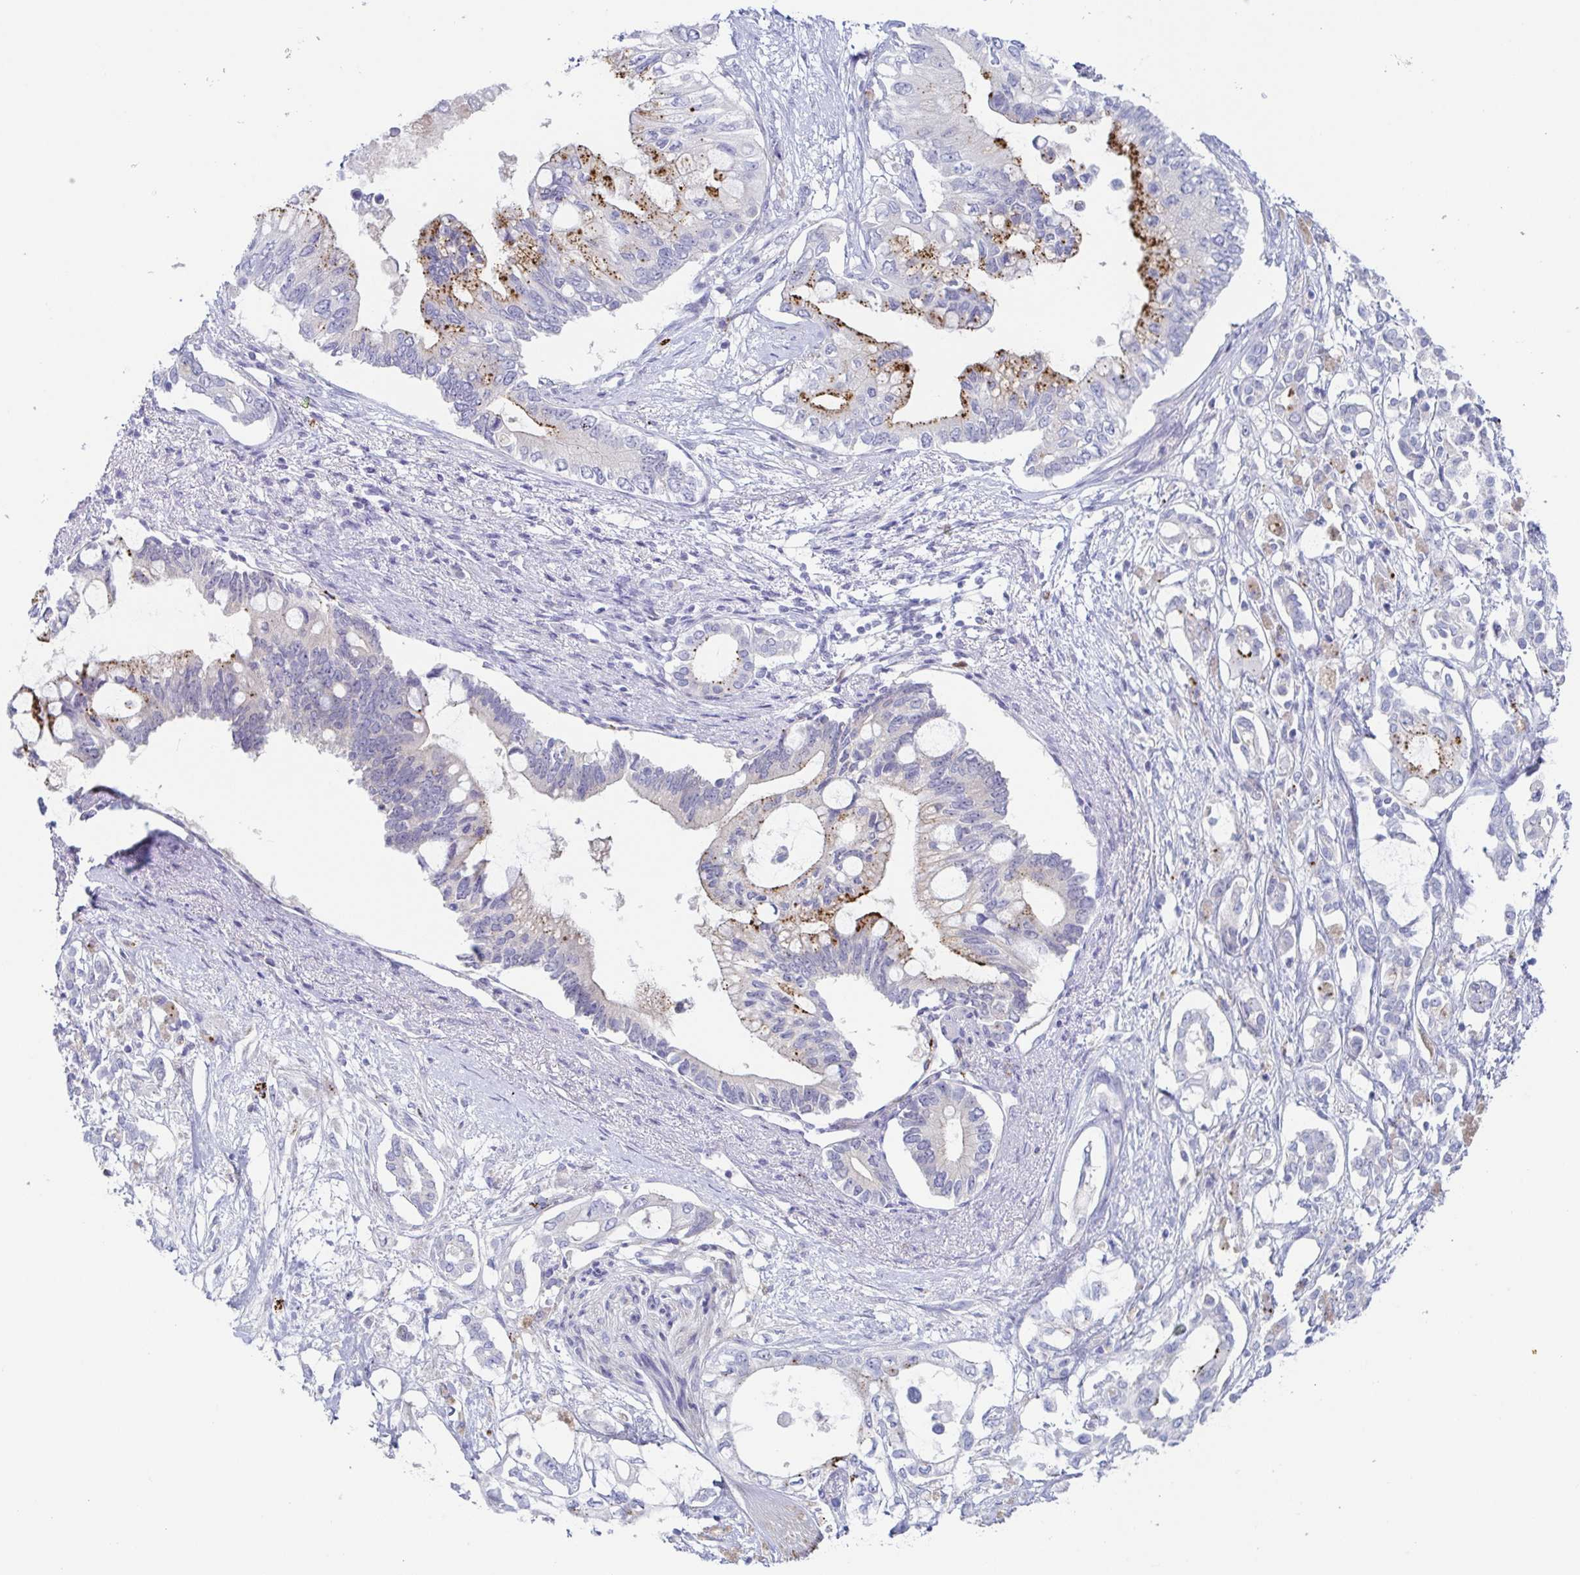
{"staining": {"intensity": "strong", "quantity": "<25%", "location": "cytoplasmic/membranous"}, "tissue": "pancreatic cancer", "cell_type": "Tumor cells", "image_type": "cancer", "snomed": [{"axis": "morphology", "description": "Adenocarcinoma, NOS"}, {"axis": "topography", "description": "Pancreas"}], "caption": "Immunohistochemical staining of pancreatic cancer (adenocarcinoma) shows medium levels of strong cytoplasmic/membranous positivity in approximately <25% of tumor cells.", "gene": "HTR2A", "patient": {"sex": "female", "age": 63}}